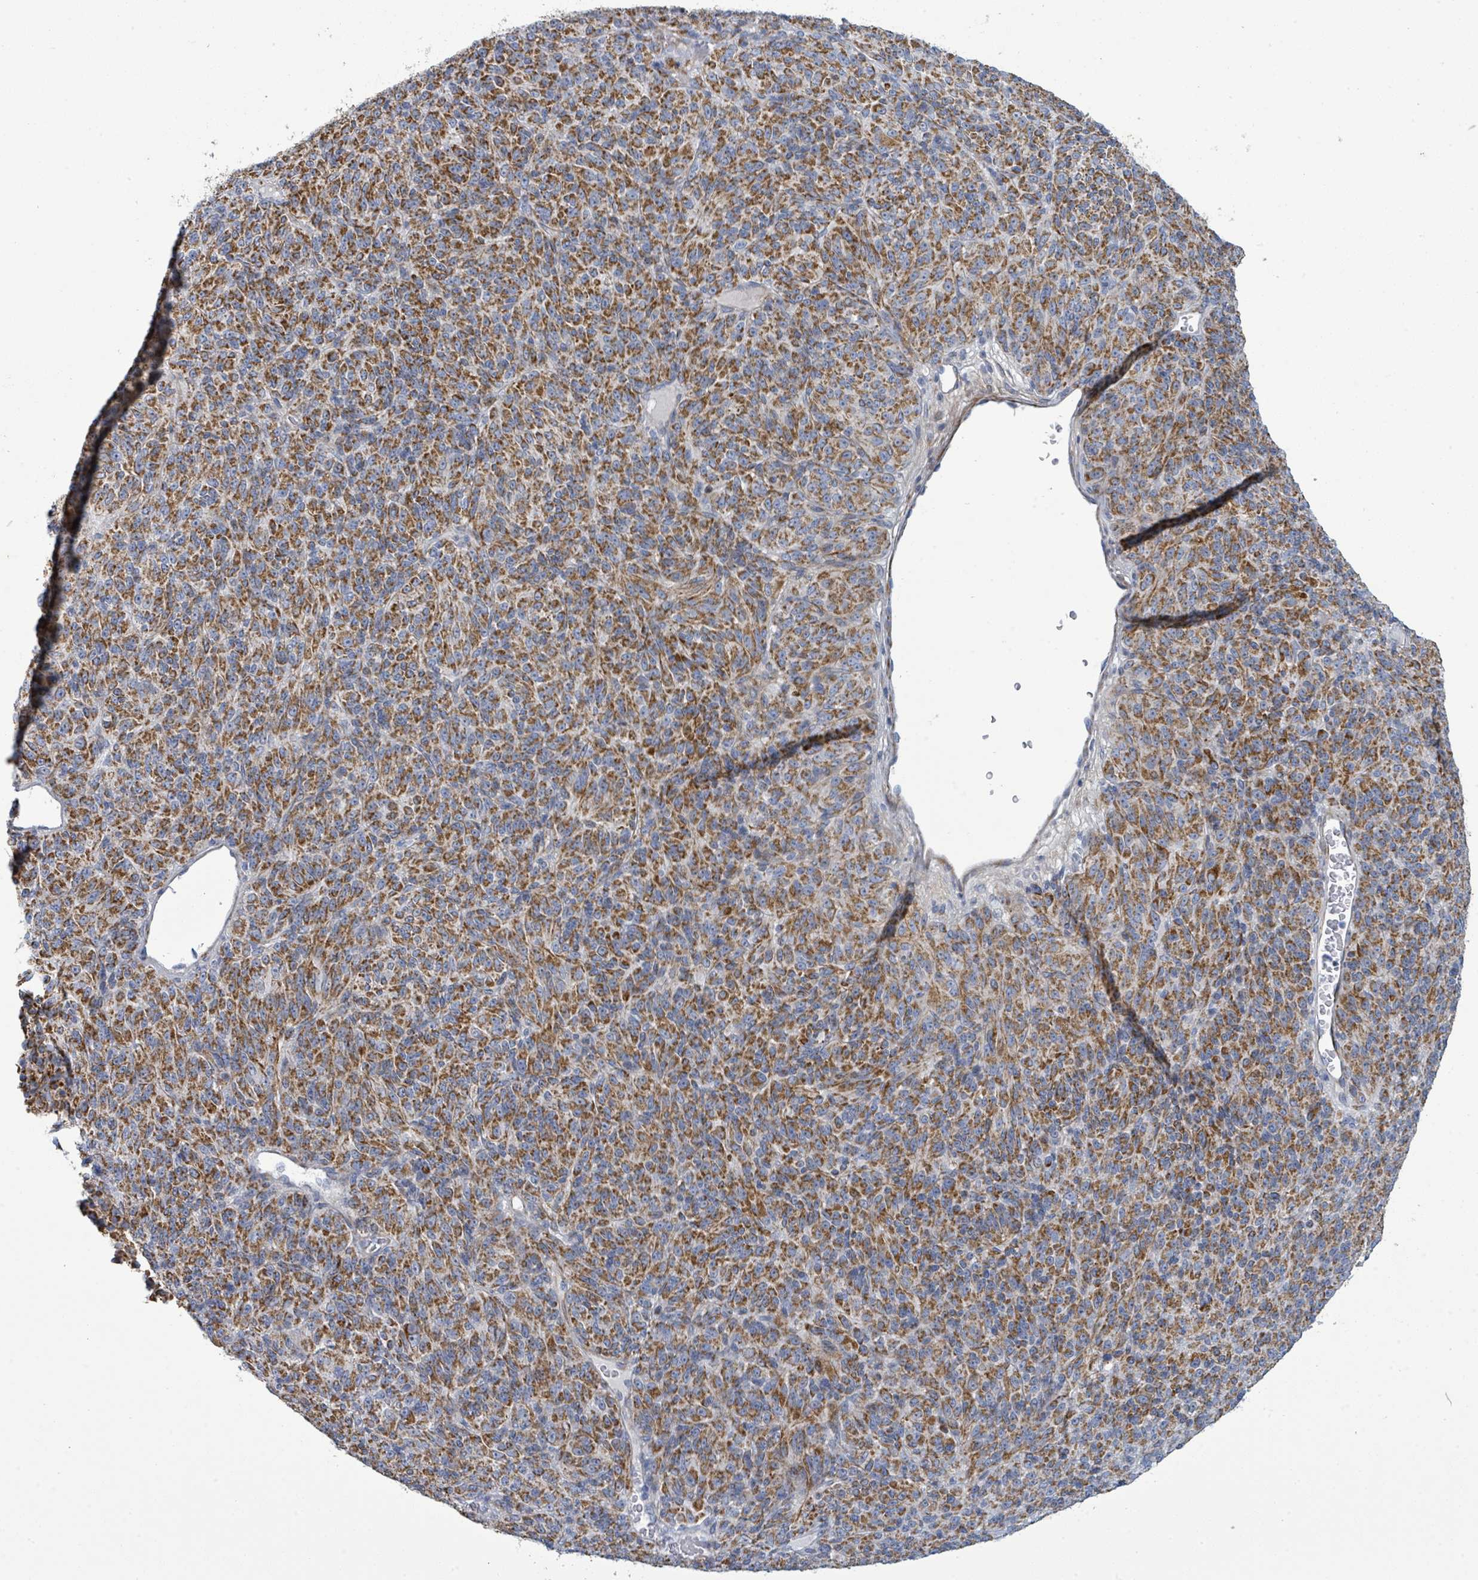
{"staining": {"intensity": "moderate", "quantity": ">75%", "location": "cytoplasmic/membranous"}, "tissue": "melanoma", "cell_type": "Tumor cells", "image_type": "cancer", "snomed": [{"axis": "morphology", "description": "Malignant melanoma, Metastatic site"}, {"axis": "topography", "description": "Brain"}], "caption": "Tumor cells show medium levels of moderate cytoplasmic/membranous expression in approximately >75% of cells in malignant melanoma (metastatic site).", "gene": "ALG12", "patient": {"sex": "female", "age": 56}}